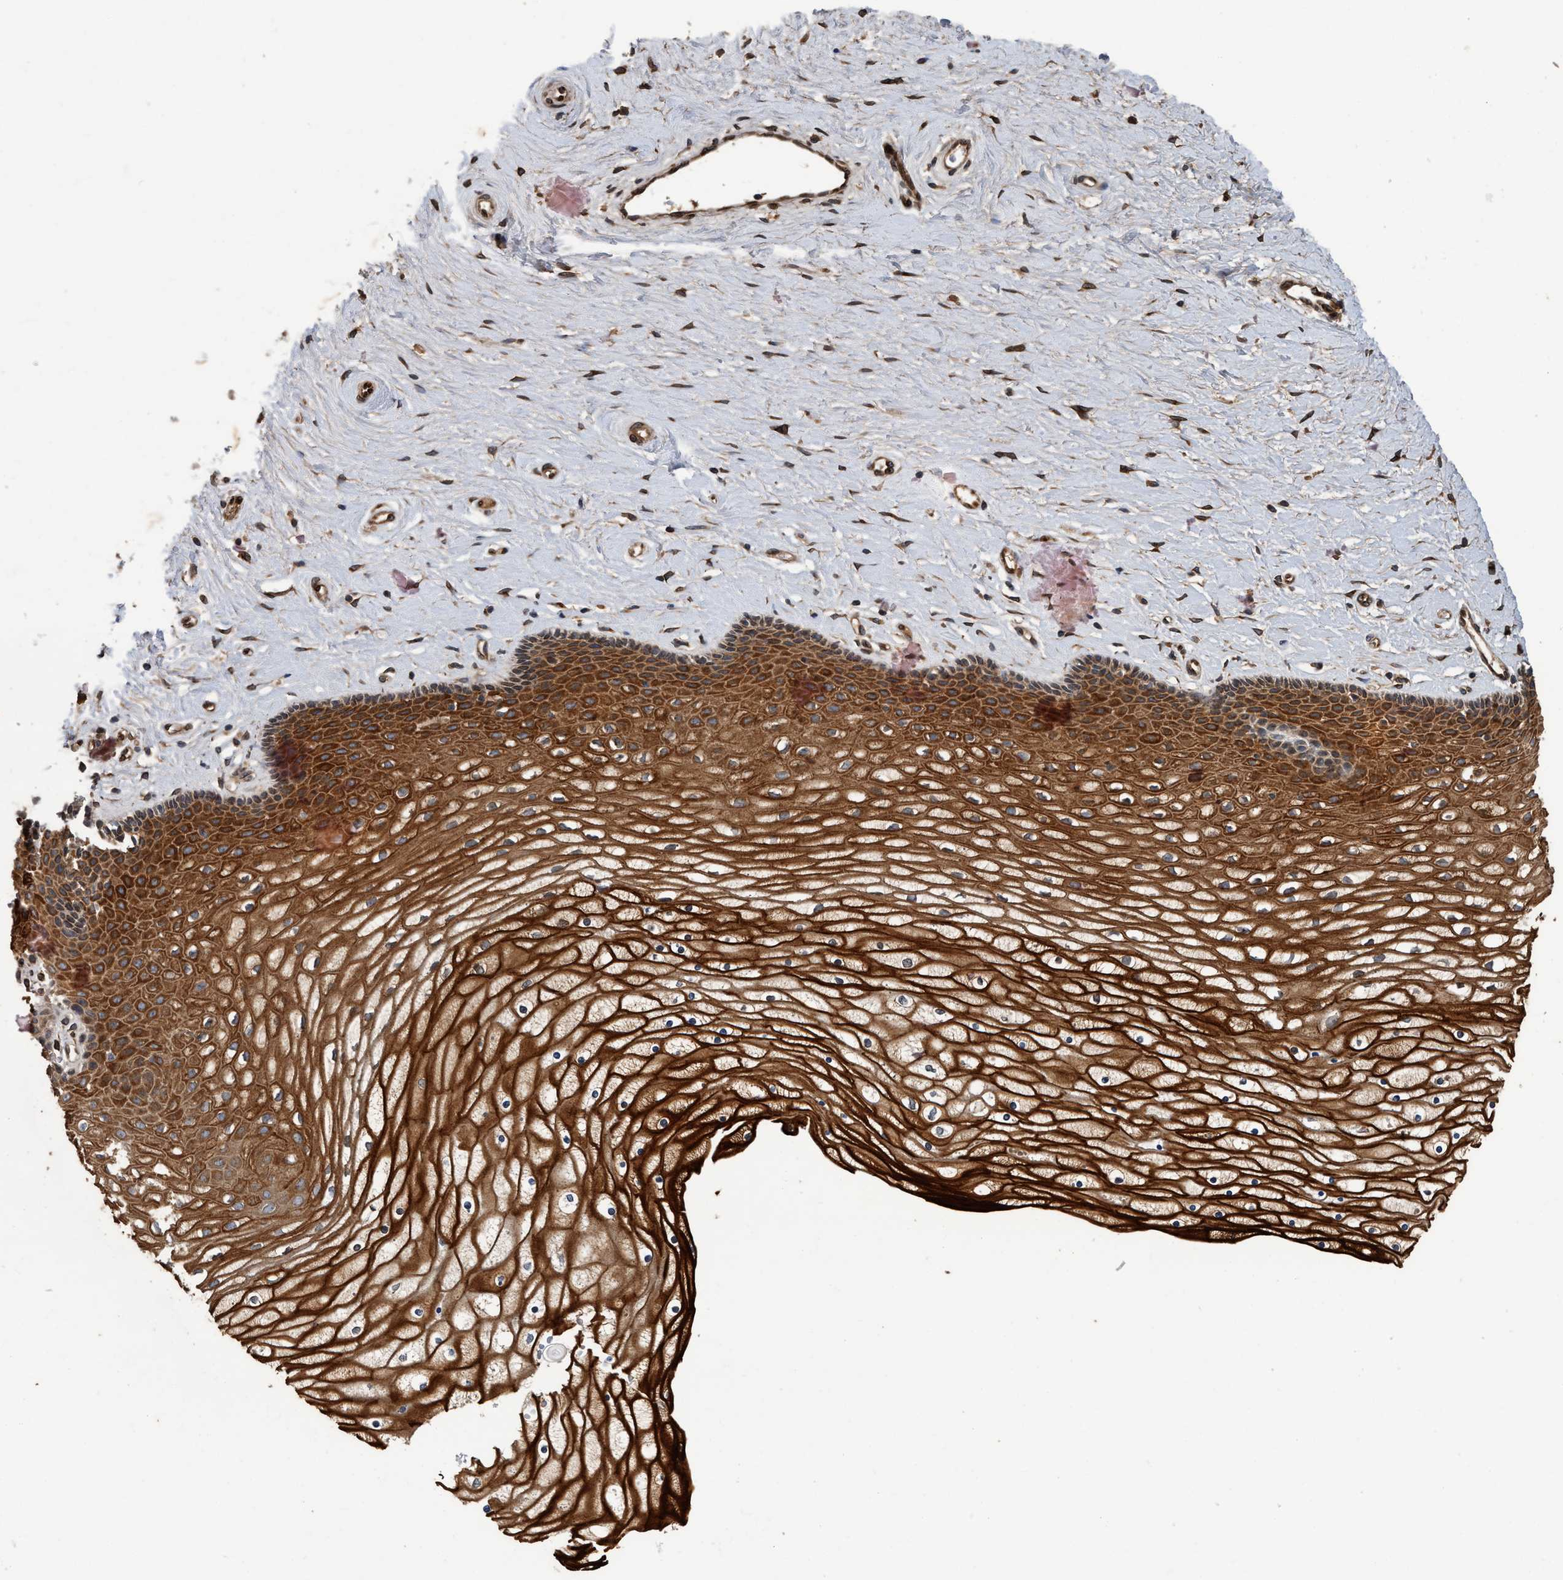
{"staining": {"intensity": "strong", "quantity": ">75%", "location": "cytoplasmic/membranous"}, "tissue": "cervix", "cell_type": "Glandular cells", "image_type": "normal", "snomed": [{"axis": "morphology", "description": "Normal tissue, NOS"}, {"axis": "topography", "description": "Cervix"}], "caption": "Approximately >75% of glandular cells in unremarkable human cervix exhibit strong cytoplasmic/membranous protein positivity as visualized by brown immunohistochemical staining.", "gene": "MACC1", "patient": {"sex": "female", "age": 39}}